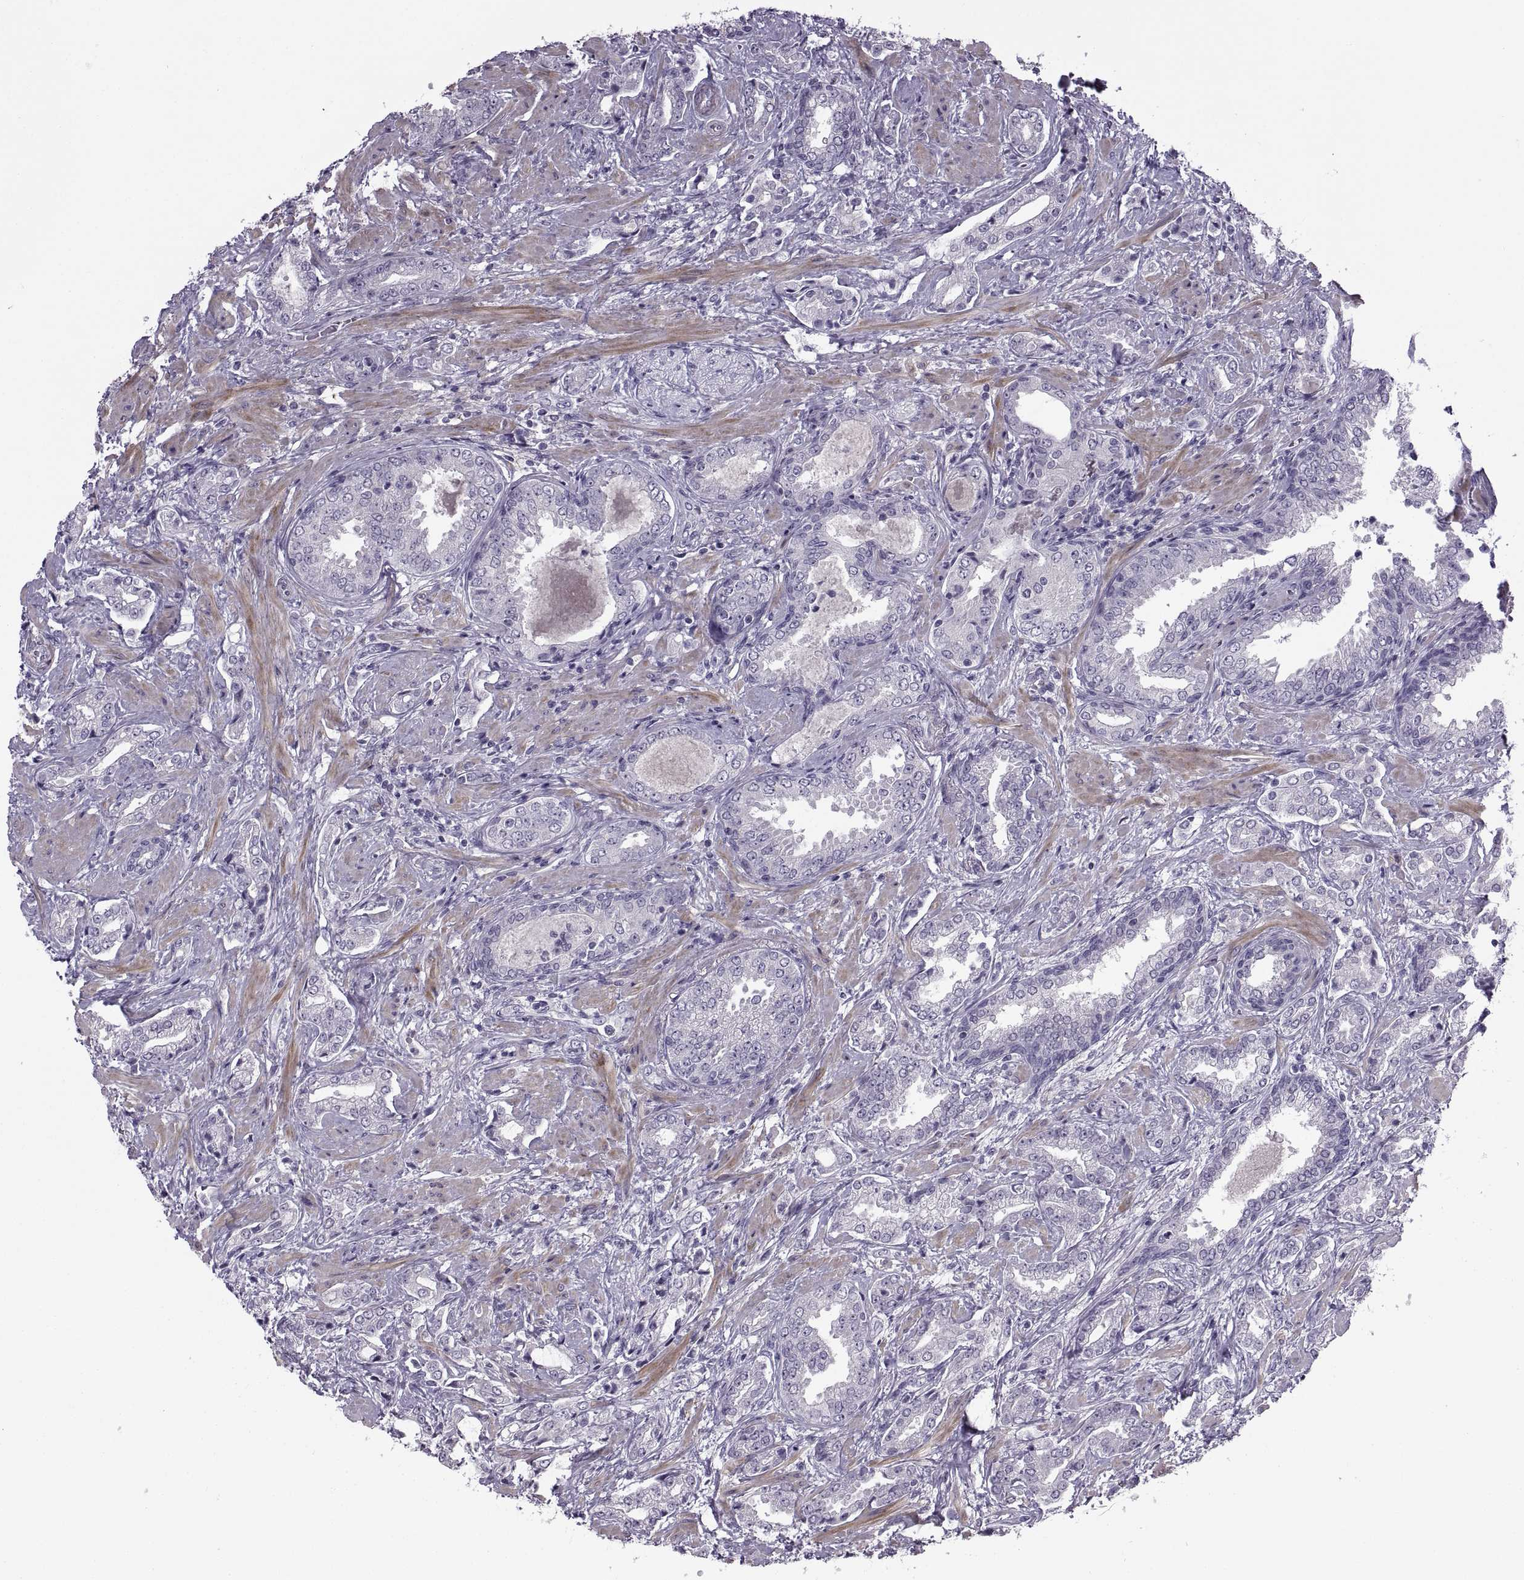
{"staining": {"intensity": "negative", "quantity": "none", "location": "none"}, "tissue": "prostate cancer", "cell_type": "Tumor cells", "image_type": "cancer", "snomed": [{"axis": "morphology", "description": "Adenocarcinoma, Low grade"}, {"axis": "topography", "description": "Prostate"}], "caption": "Histopathology image shows no protein expression in tumor cells of adenocarcinoma (low-grade) (prostate) tissue.", "gene": "BSPH1", "patient": {"sex": "male", "age": 61}}